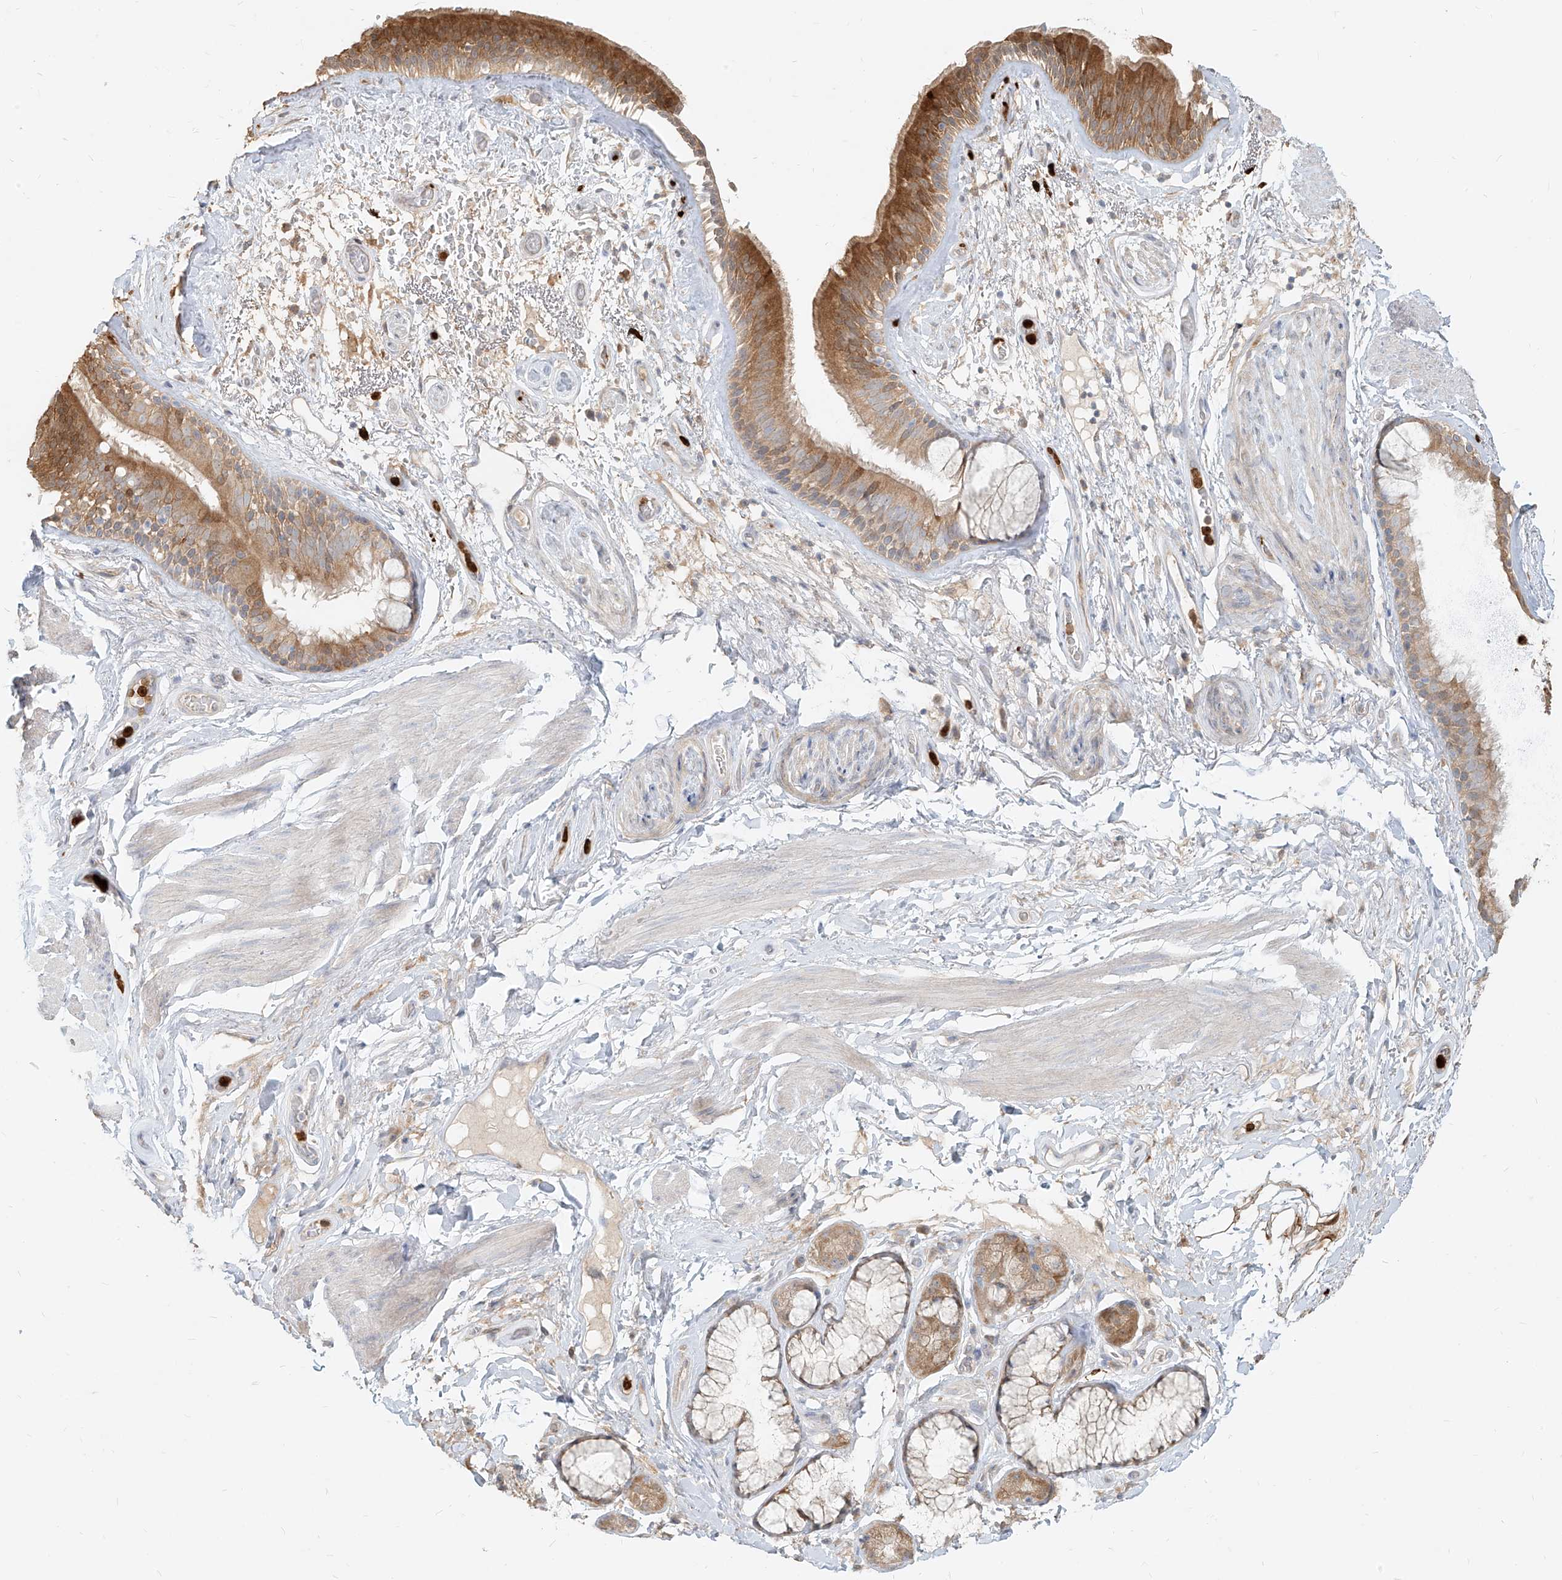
{"staining": {"intensity": "moderate", "quantity": ">75%", "location": "cytoplasmic/membranous"}, "tissue": "bronchus", "cell_type": "Respiratory epithelial cells", "image_type": "normal", "snomed": [{"axis": "morphology", "description": "Normal tissue, NOS"}, {"axis": "topography", "description": "Cartilage tissue"}], "caption": "High-magnification brightfield microscopy of normal bronchus stained with DAB (3,3'-diaminobenzidine) (brown) and counterstained with hematoxylin (blue). respiratory epithelial cells exhibit moderate cytoplasmic/membranous expression is appreciated in approximately>75% of cells. The protein is shown in brown color, while the nuclei are stained blue.", "gene": "PGD", "patient": {"sex": "female", "age": 63}}